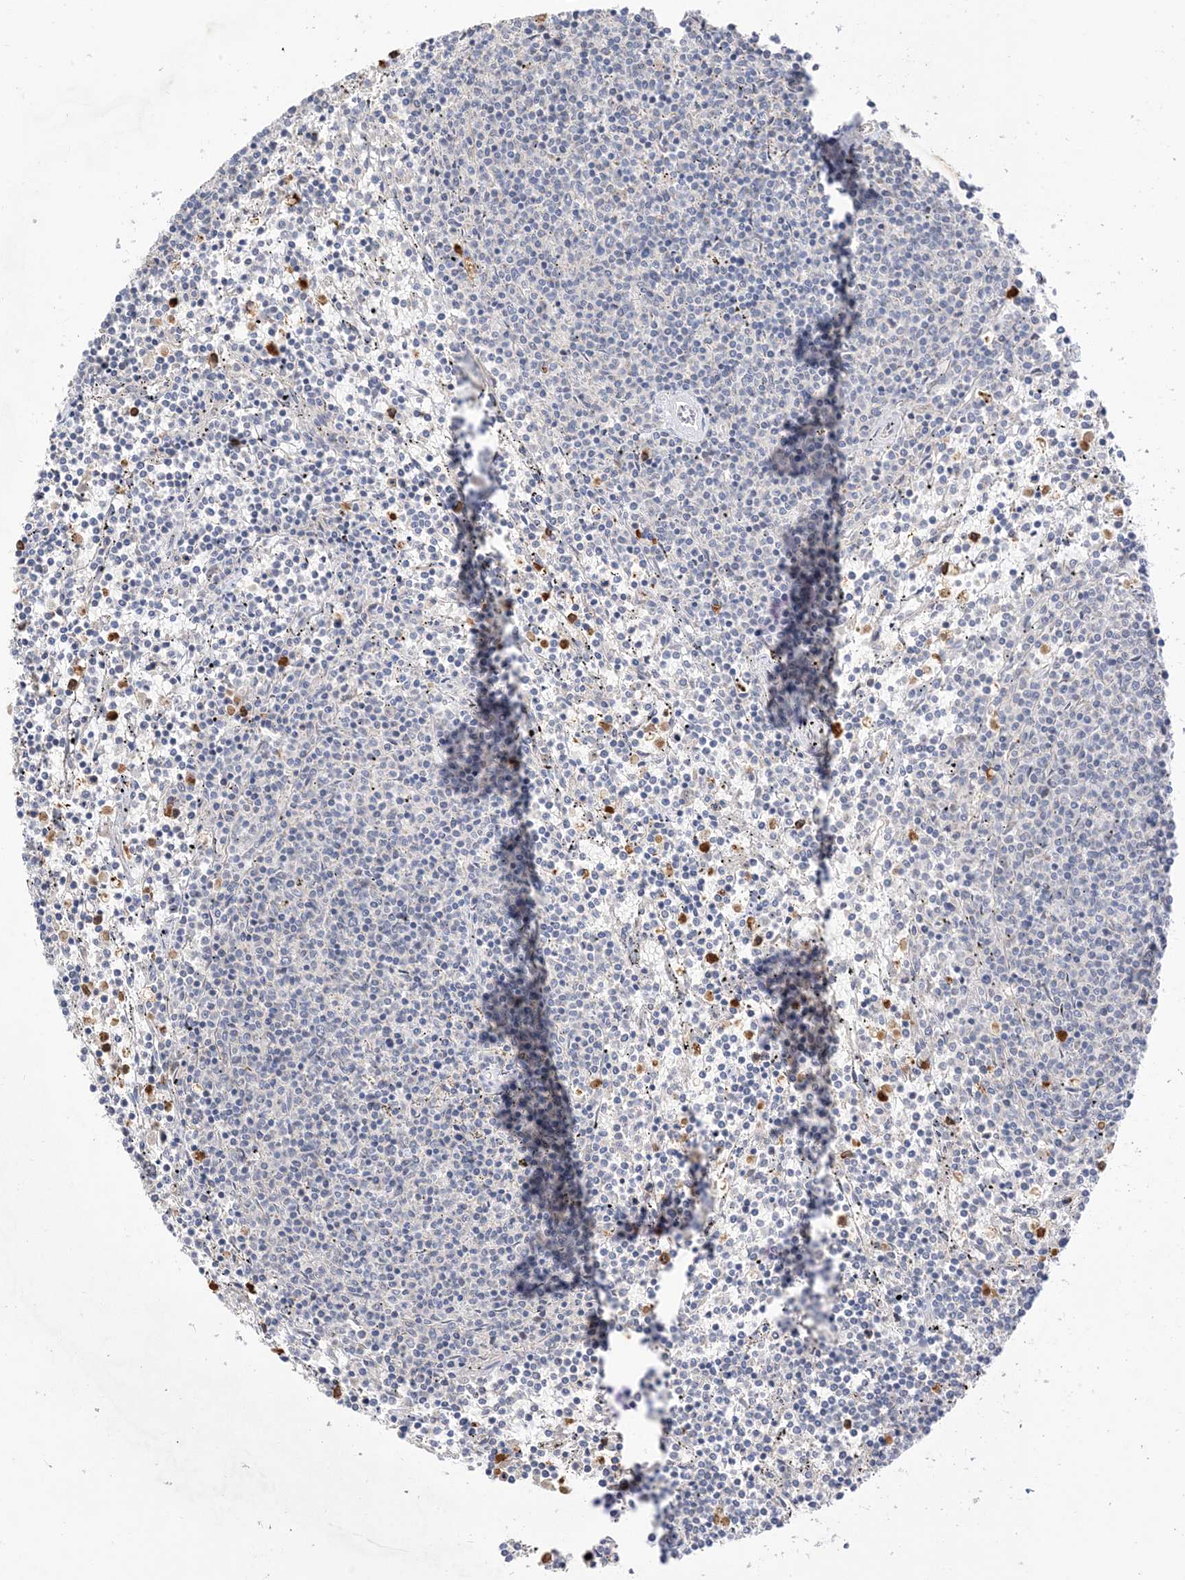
{"staining": {"intensity": "negative", "quantity": "none", "location": "none"}, "tissue": "lymphoma", "cell_type": "Tumor cells", "image_type": "cancer", "snomed": [{"axis": "morphology", "description": "Malignant lymphoma, non-Hodgkin's type, Low grade"}, {"axis": "topography", "description": "Spleen"}], "caption": "A histopathology image of human low-grade malignant lymphoma, non-Hodgkin's type is negative for staining in tumor cells. (Brightfield microscopy of DAB immunohistochemistry (IHC) at high magnification).", "gene": "DPP9", "patient": {"sex": "female", "age": 50}}